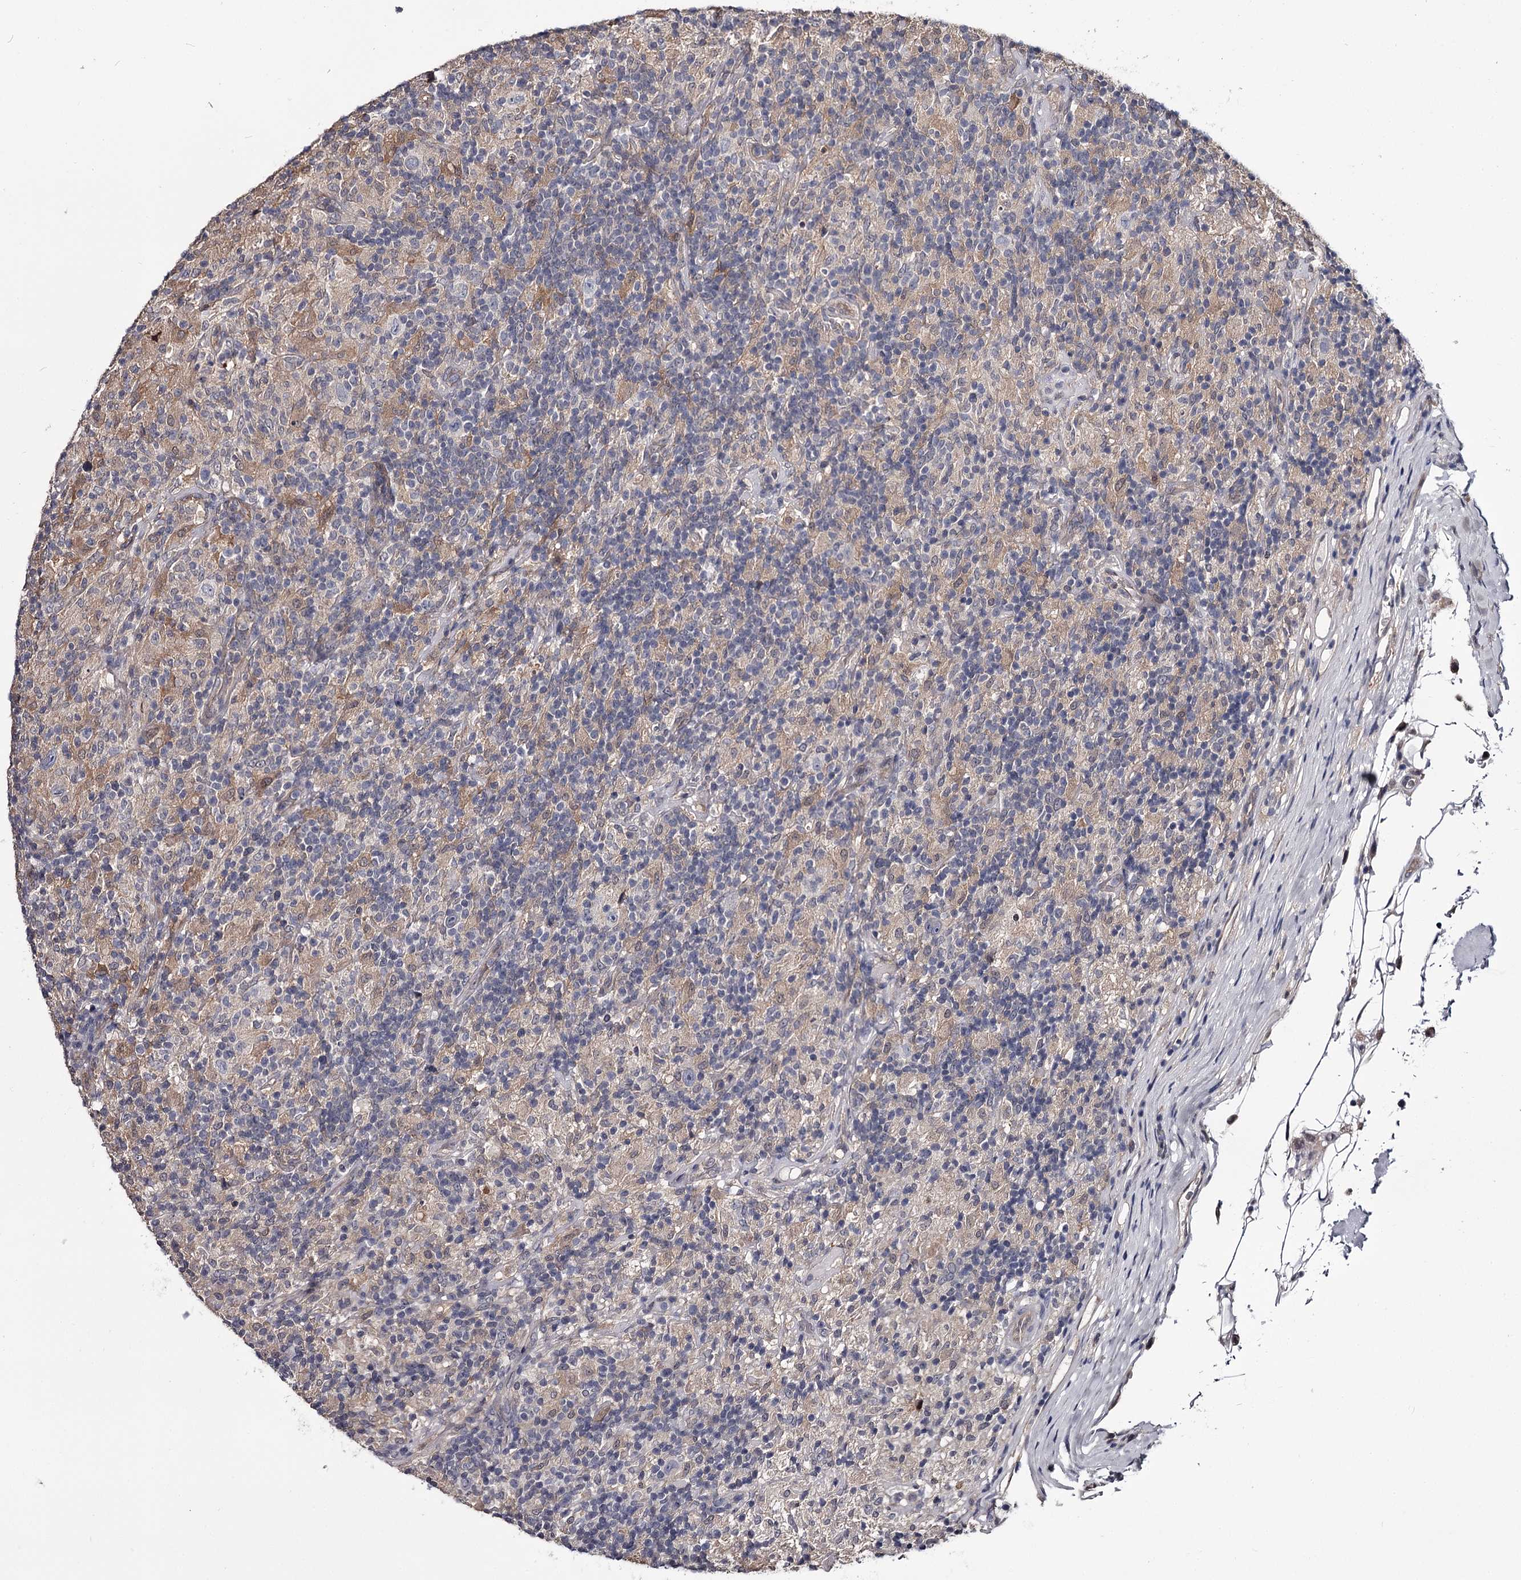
{"staining": {"intensity": "negative", "quantity": "none", "location": "none"}, "tissue": "lymphoma", "cell_type": "Tumor cells", "image_type": "cancer", "snomed": [{"axis": "morphology", "description": "Hodgkin's disease, NOS"}, {"axis": "topography", "description": "Lymph node"}], "caption": "Hodgkin's disease was stained to show a protein in brown. There is no significant expression in tumor cells. (Stains: DAB immunohistochemistry (IHC) with hematoxylin counter stain, Microscopy: brightfield microscopy at high magnification).", "gene": "GSTO1", "patient": {"sex": "male", "age": 70}}